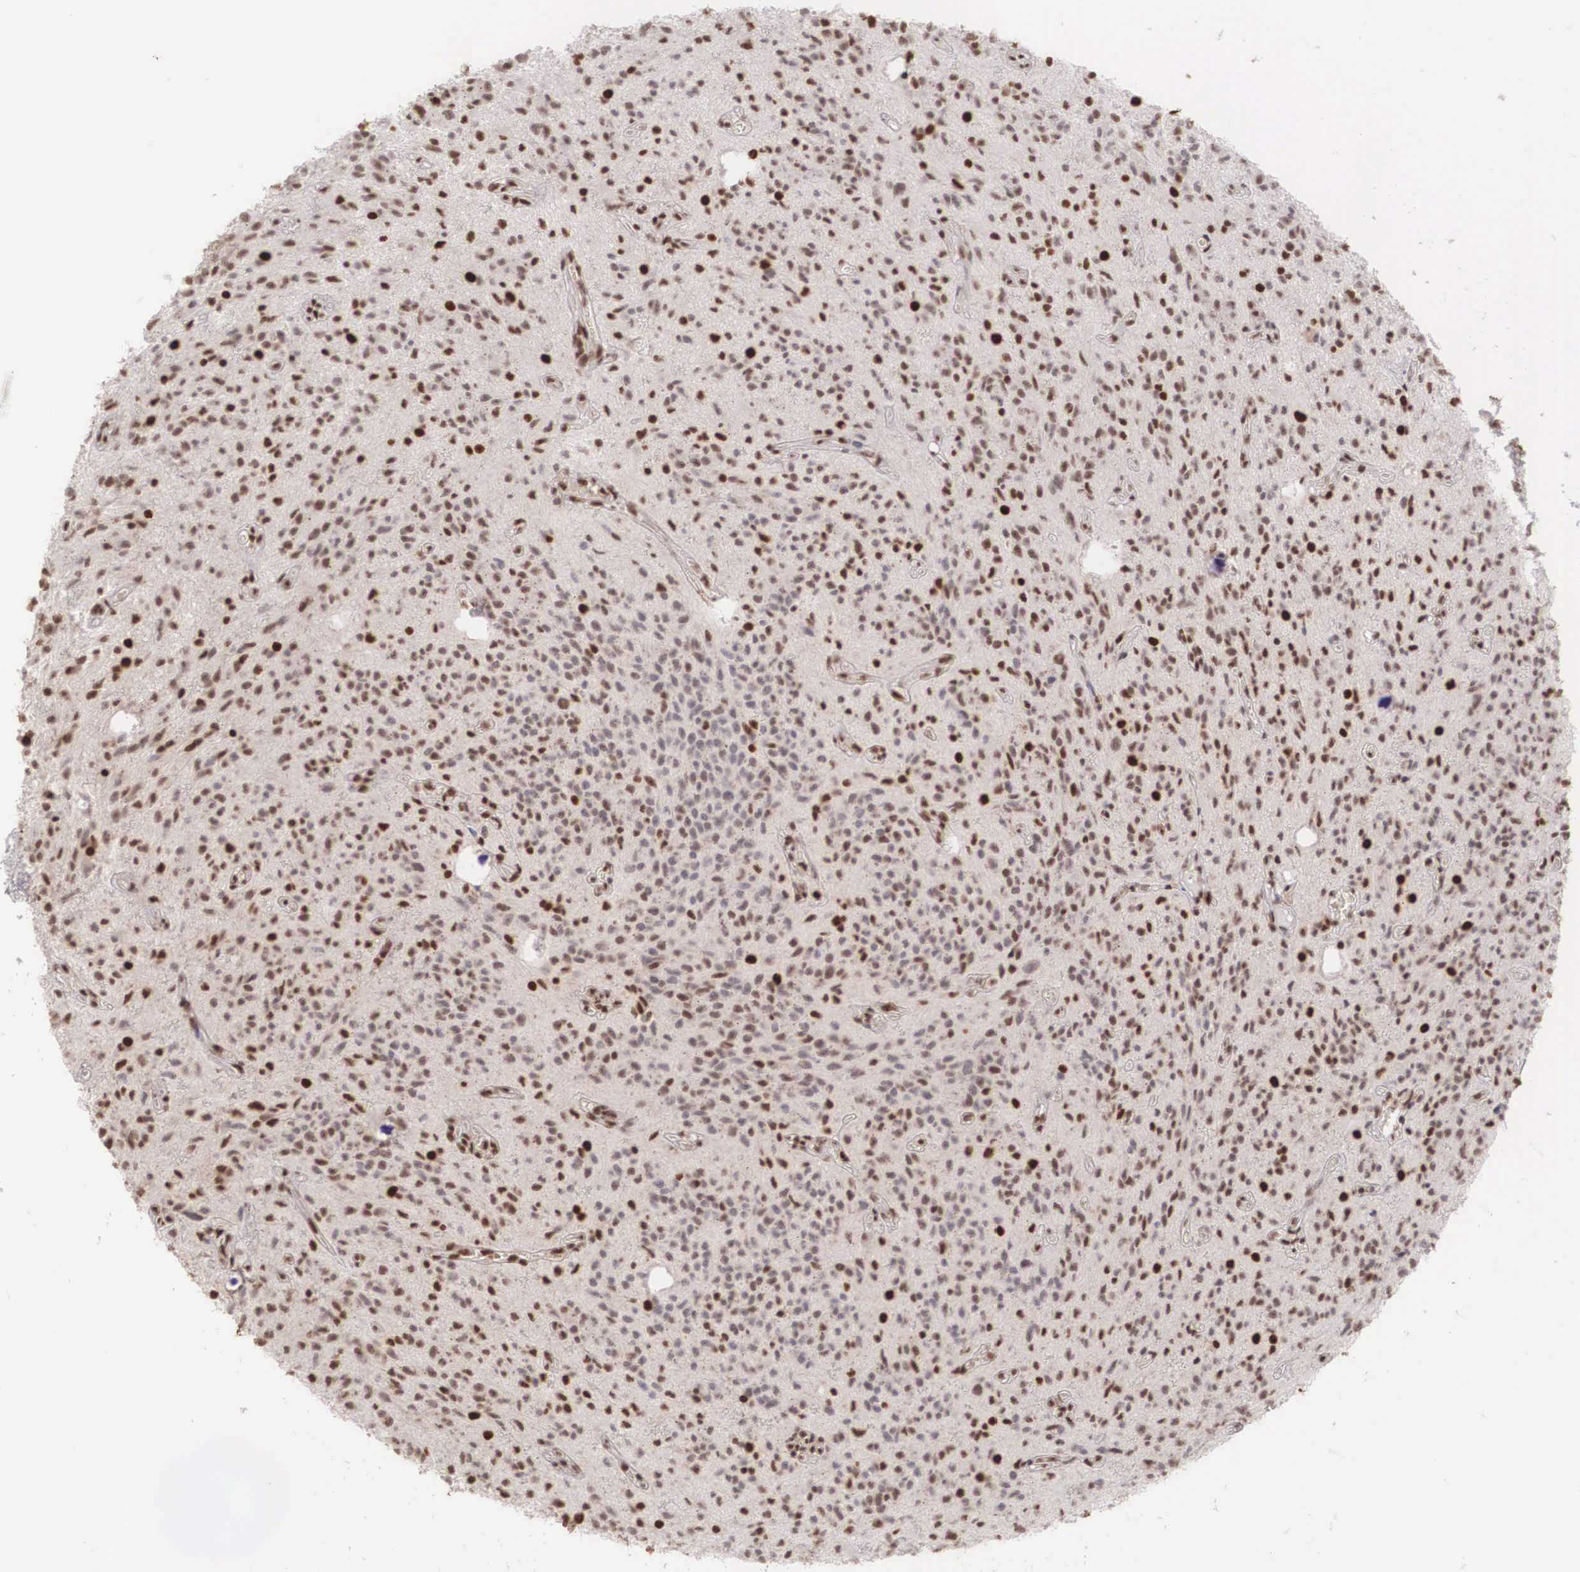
{"staining": {"intensity": "moderate", "quantity": "25%-75%", "location": "nuclear"}, "tissue": "glioma", "cell_type": "Tumor cells", "image_type": "cancer", "snomed": [{"axis": "morphology", "description": "Glioma, malignant, Low grade"}, {"axis": "topography", "description": "Brain"}], "caption": "Protein expression analysis of malignant low-grade glioma shows moderate nuclear staining in approximately 25%-75% of tumor cells.", "gene": "HTATSF1", "patient": {"sex": "female", "age": 15}}